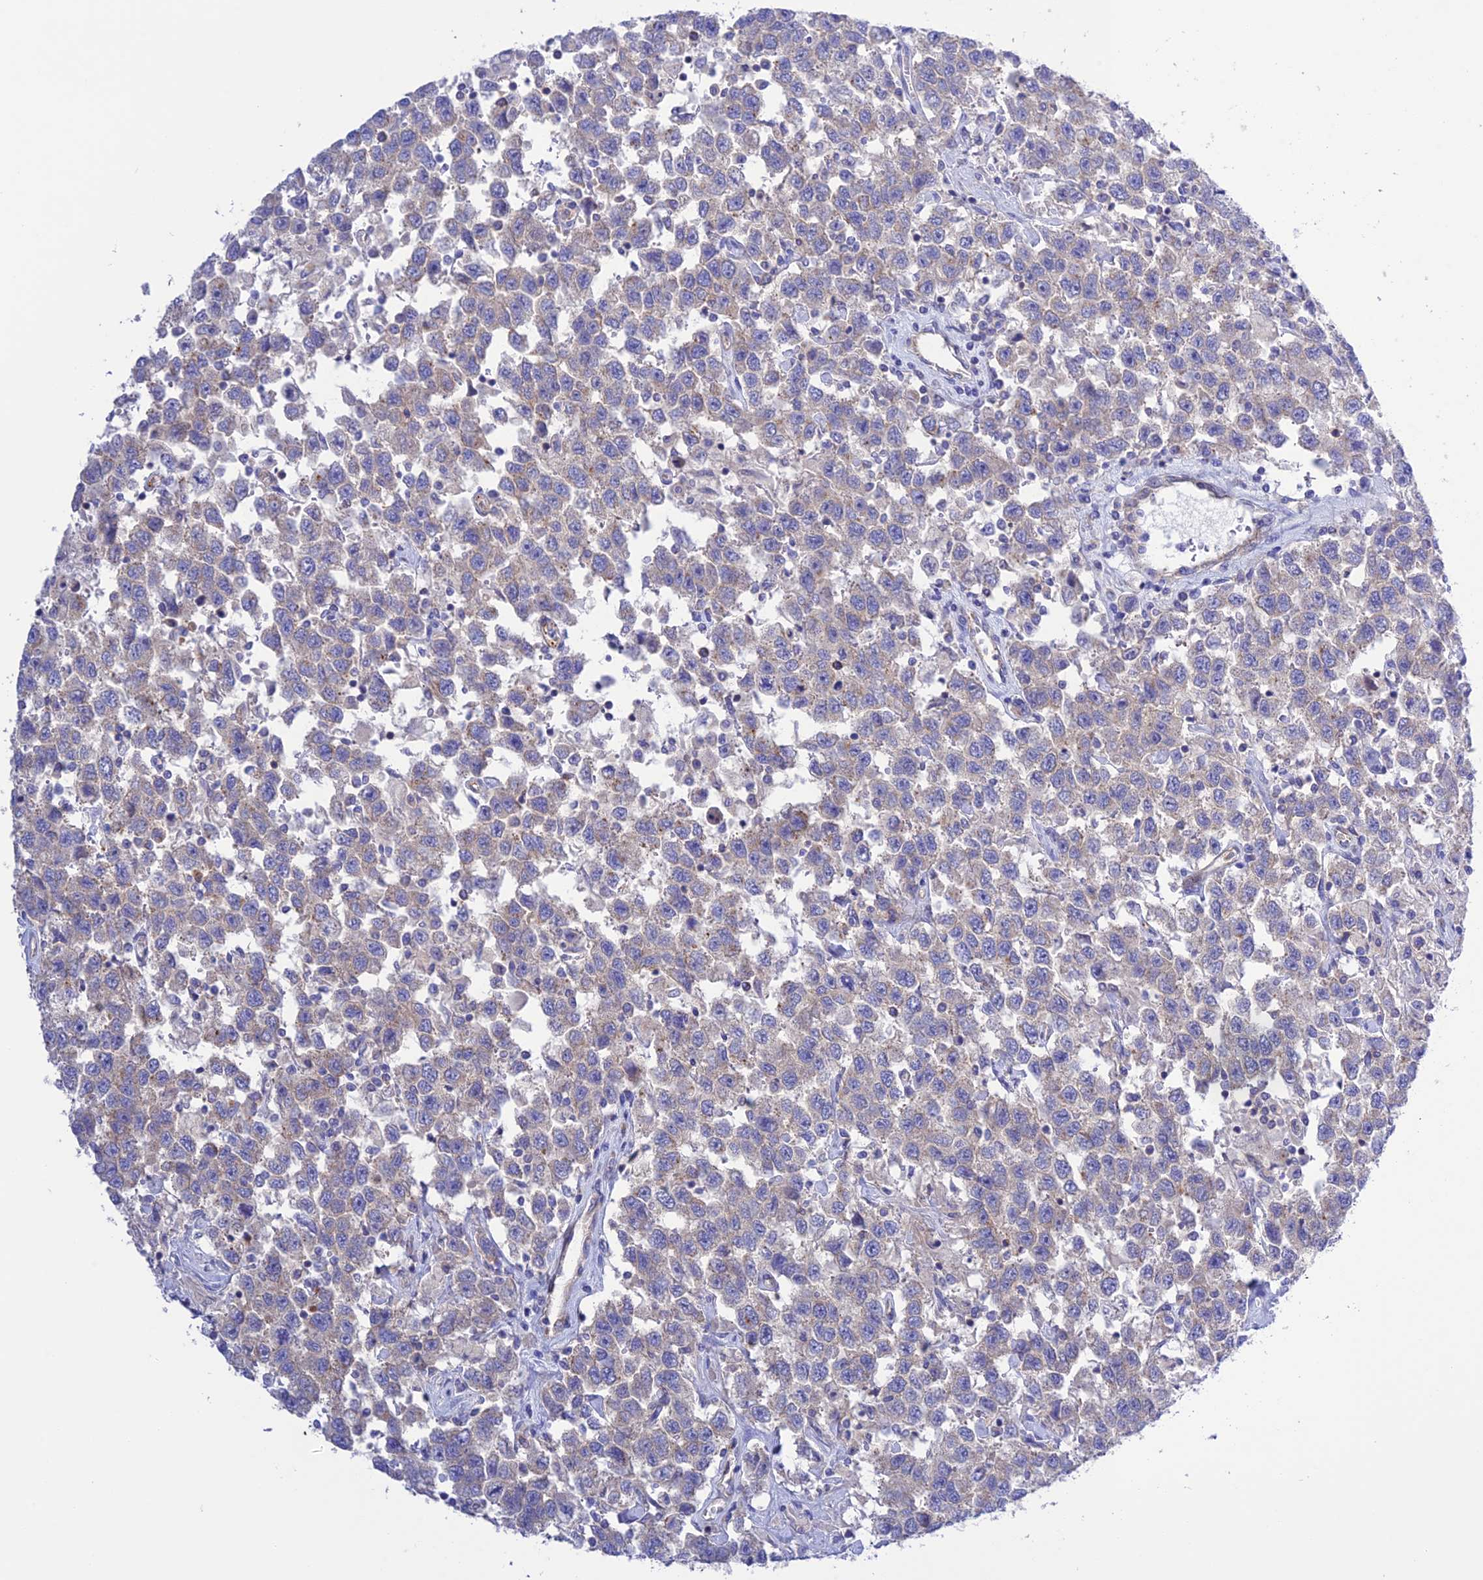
{"staining": {"intensity": "negative", "quantity": "none", "location": "none"}, "tissue": "testis cancer", "cell_type": "Tumor cells", "image_type": "cancer", "snomed": [{"axis": "morphology", "description": "Seminoma, NOS"}, {"axis": "topography", "description": "Testis"}], "caption": "Immunohistochemical staining of human testis seminoma shows no significant positivity in tumor cells.", "gene": "CHSY3", "patient": {"sex": "male", "age": 41}}